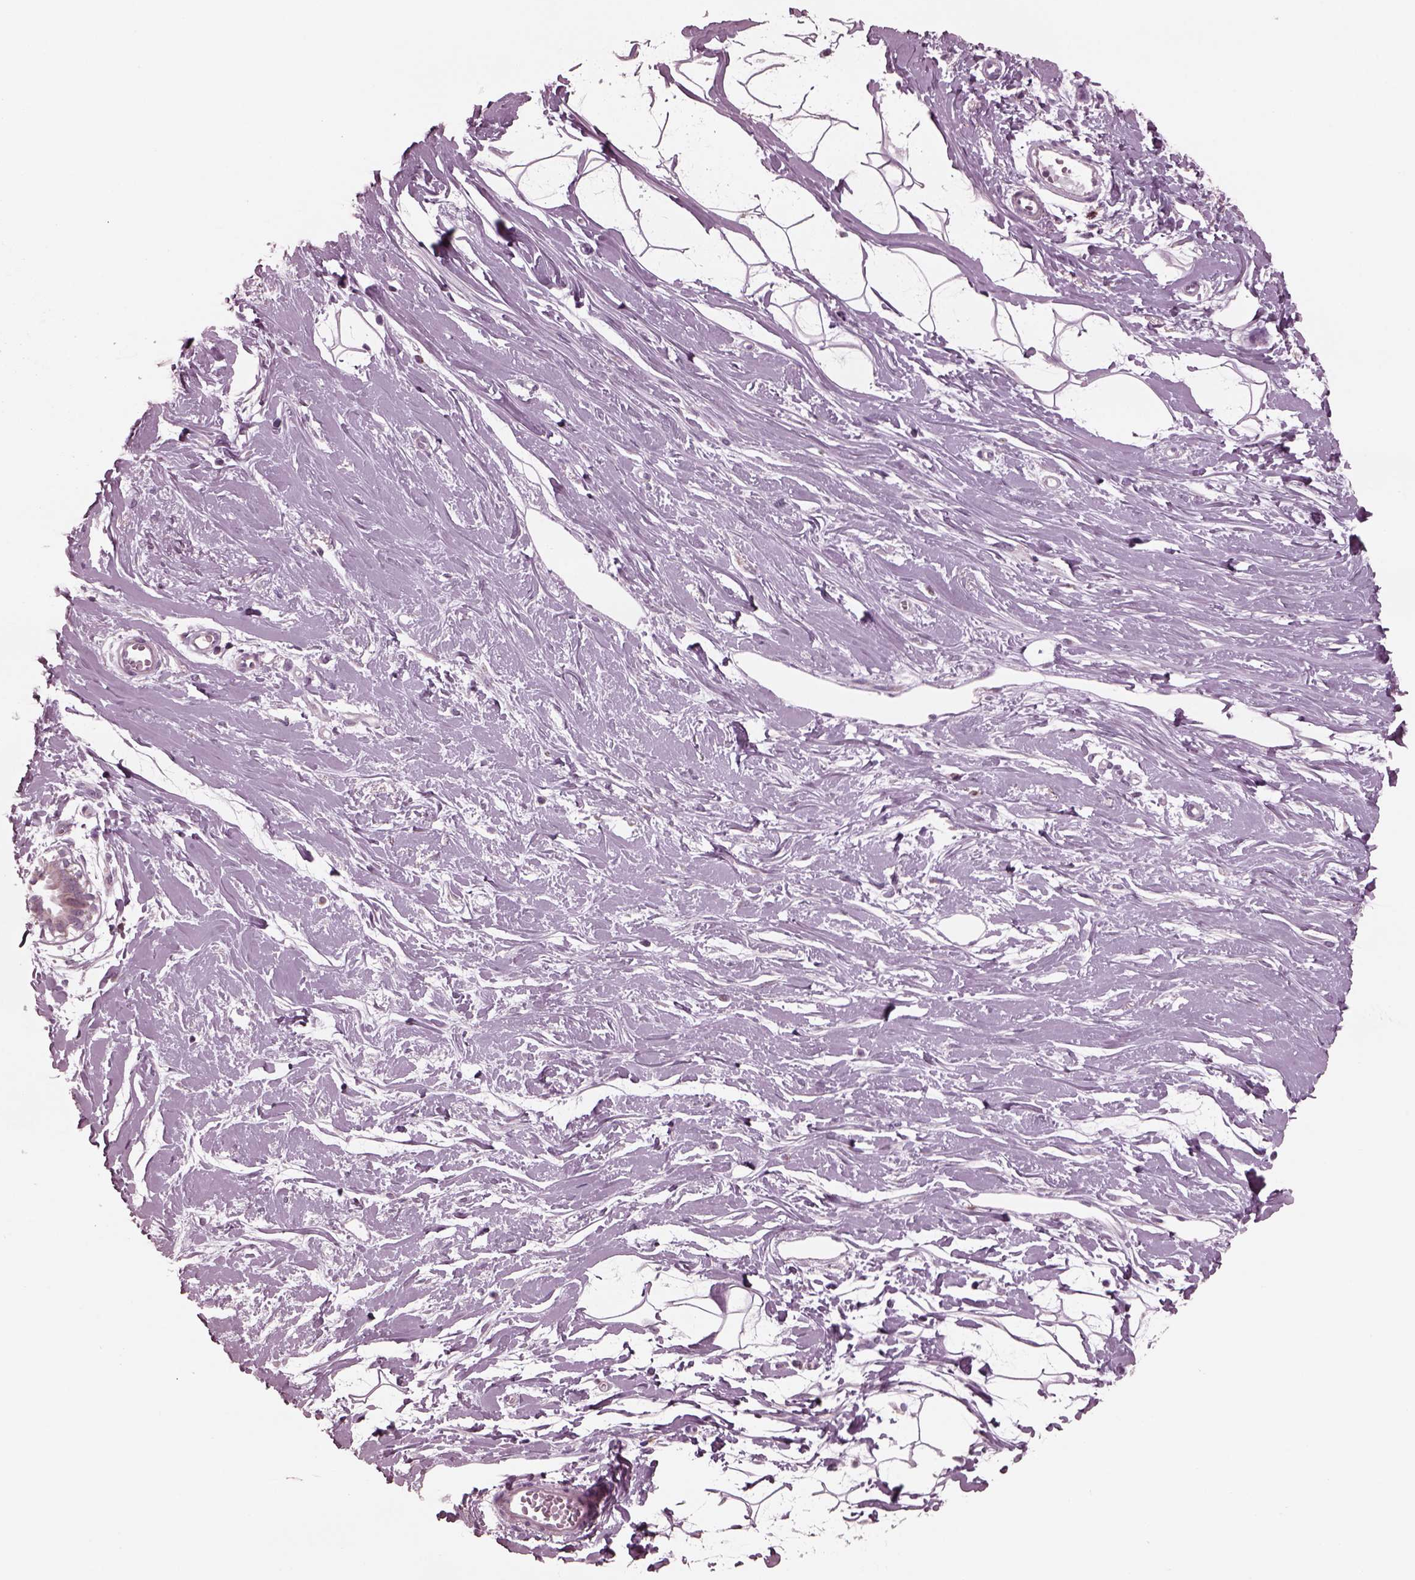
{"staining": {"intensity": "negative", "quantity": "none", "location": "none"}, "tissue": "breast", "cell_type": "Adipocytes", "image_type": "normal", "snomed": [{"axis": "morphology", "description": "Normal tissue, NOS"}, {"axis": "topography", "description": "Breast"}], "caption": "A micrograph of breast stained for a protein exhibits no brown staining in adipocytes.", "gene": "CELSR3", "patient": {"sex": "female", "age": 49}}